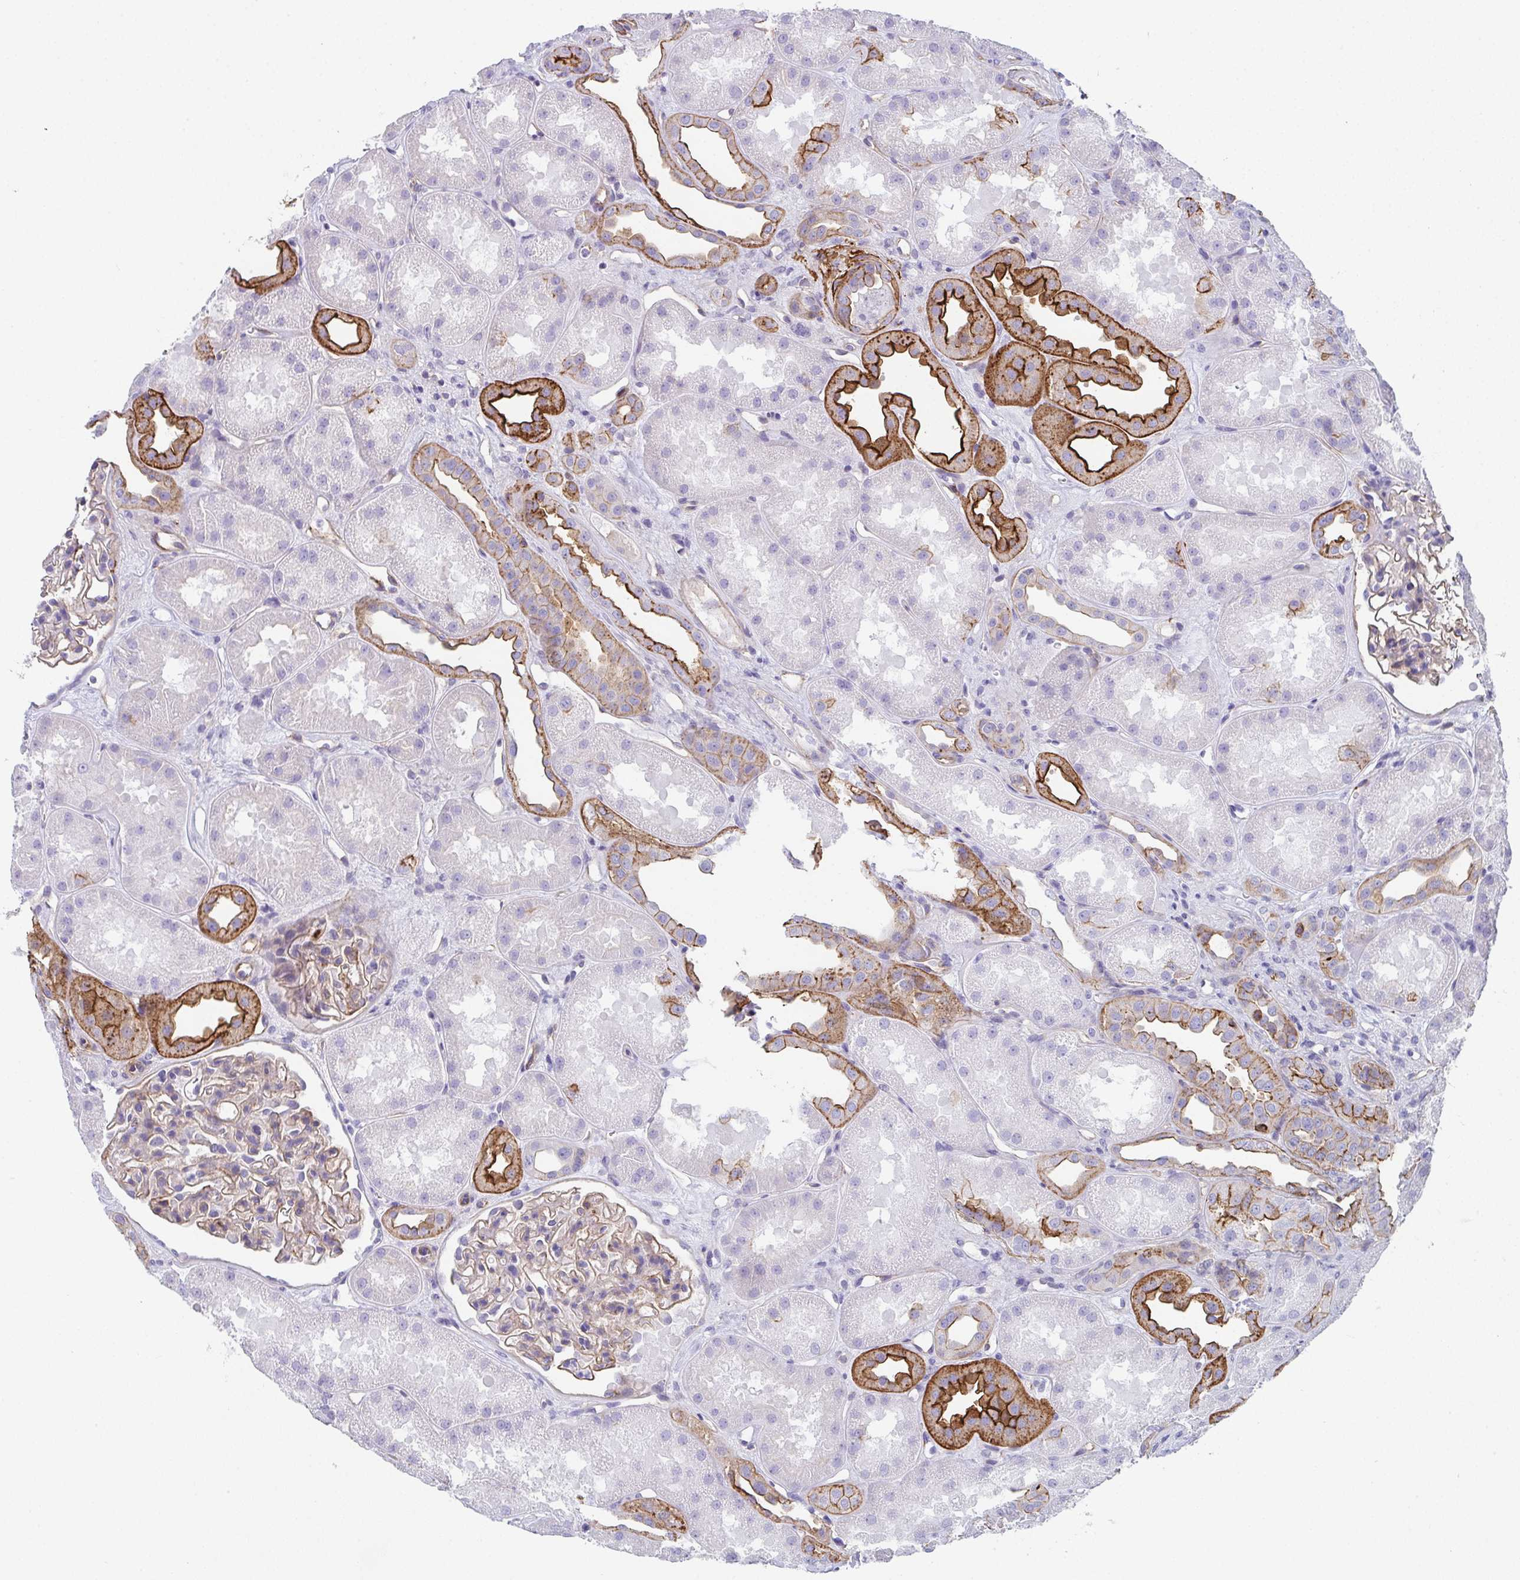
{"staining": {"intensity": "weak", "quantity": ">75%", "location": "cytoplasmic/membranous"}, "tissue": "kidney", "cell_type": "Cells in glomeruli", "image_type": "normal", "snomed": [{"axis": "morphology", "description": "Normal tissue, NOS"}, {"axis": "topography", "description": "Kidney"}], "caption": "High-power microscopy captured an immunohistochemistry histopathology image of normal kidney, revealing weak cytoplasmic/membranous staining in approximately >75% of cells in glomeruli. (Brightfield microscopy of DAB IHC at high magnification).", "gene": "DBN1", "patient": {"sex": "male", "age": 61}}